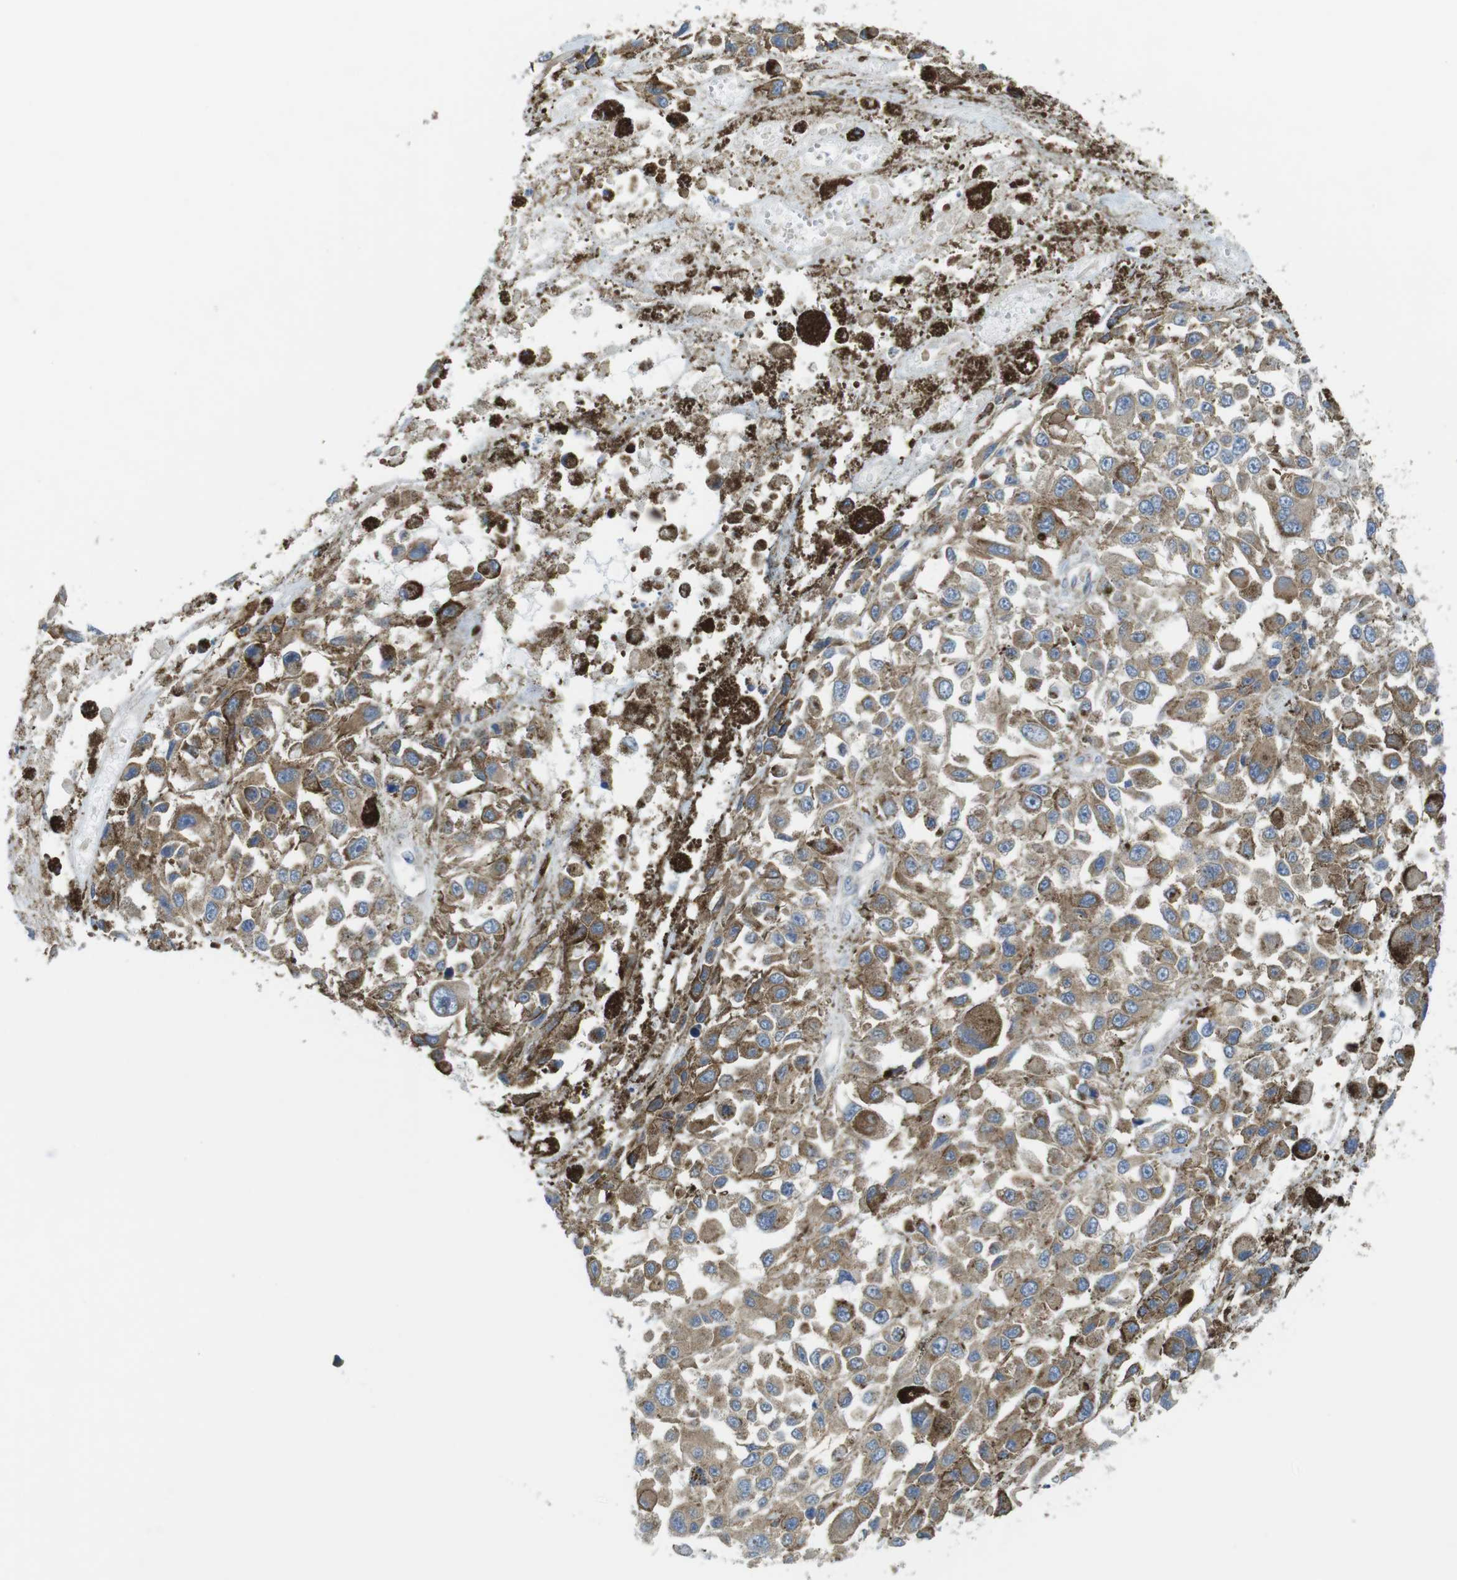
{"staining": {"intensity": "weak", "quantity": ">75%", "location": "cytoplasmic/membranous"}, "tissue": "melanoma", "cell_type": "Tumor cells", "image_type": "cancer", "snomed": [{"axis": "morphology", "description": "Malignant melanoma, Metastatic site"}, {"axis": "topography", "description": "Lymph node"}], "caption": "A micrograph of human melanoma stained for a protein shows weak cytoplasmic/membranous brown staining in tumor cells.", "gene": "TMEM234", "patient": {"sex": "male", "age": 59}}